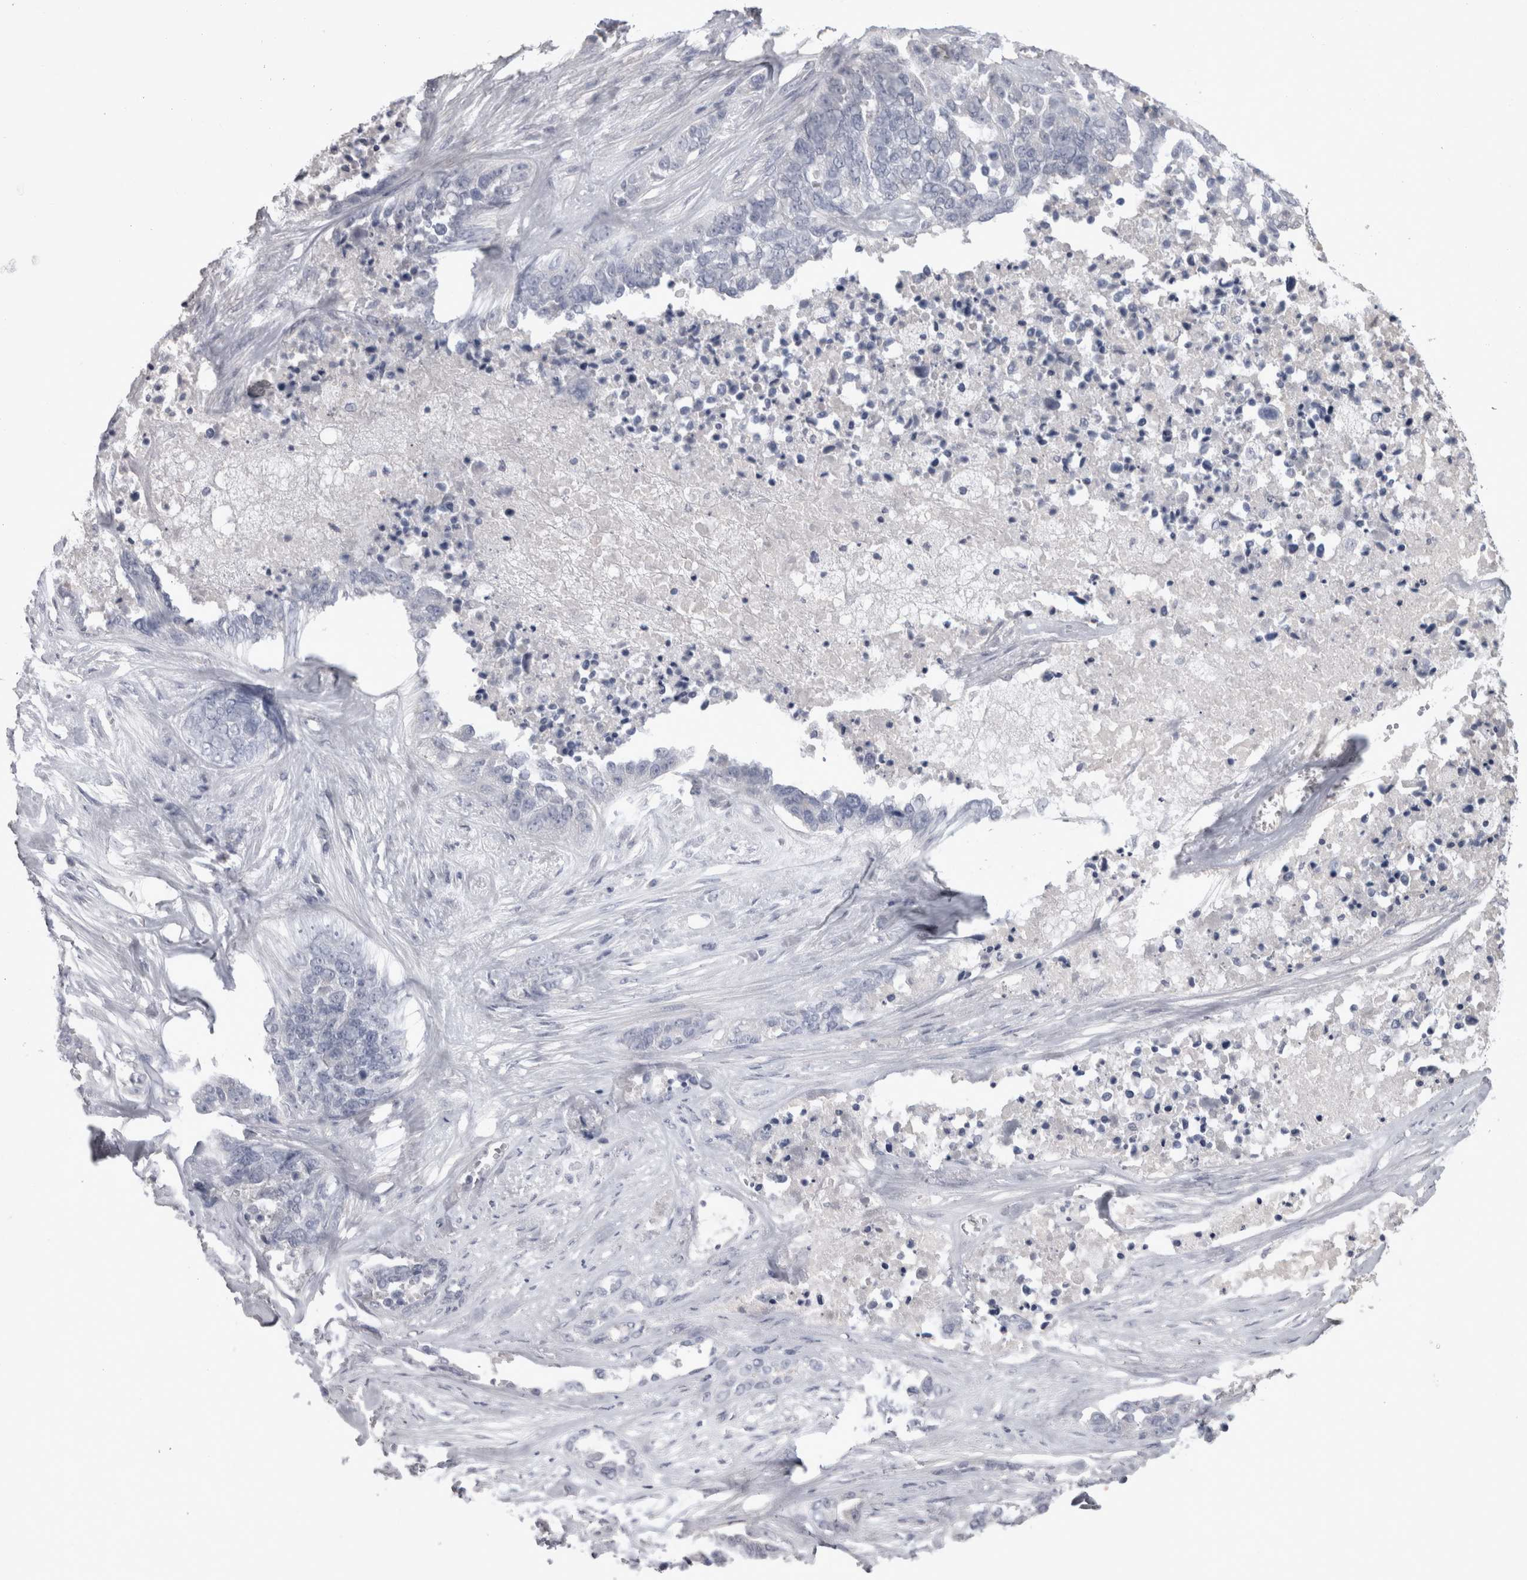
{"staining": {"intensity": "negative", "quantity": "none", "location": "none"}, "tissue": "ovarian cancer", "cell_type": "Tumor cells", "image_type": "cancer", "snomed": [{"axis": "morphology", "description": "Cystadenocarcinoma, serous, NOS"}, {"axis": "topography", "description": "Ovary"}], "caption": "IHC photomicrograph of human ovarian cancer (serous cystadenocarcinoma) stained for a protein (brown), which exhibits no positivity in tumor cells.", "gene": "ADAM2", "patient": {"sex": "female", "age": 44}}